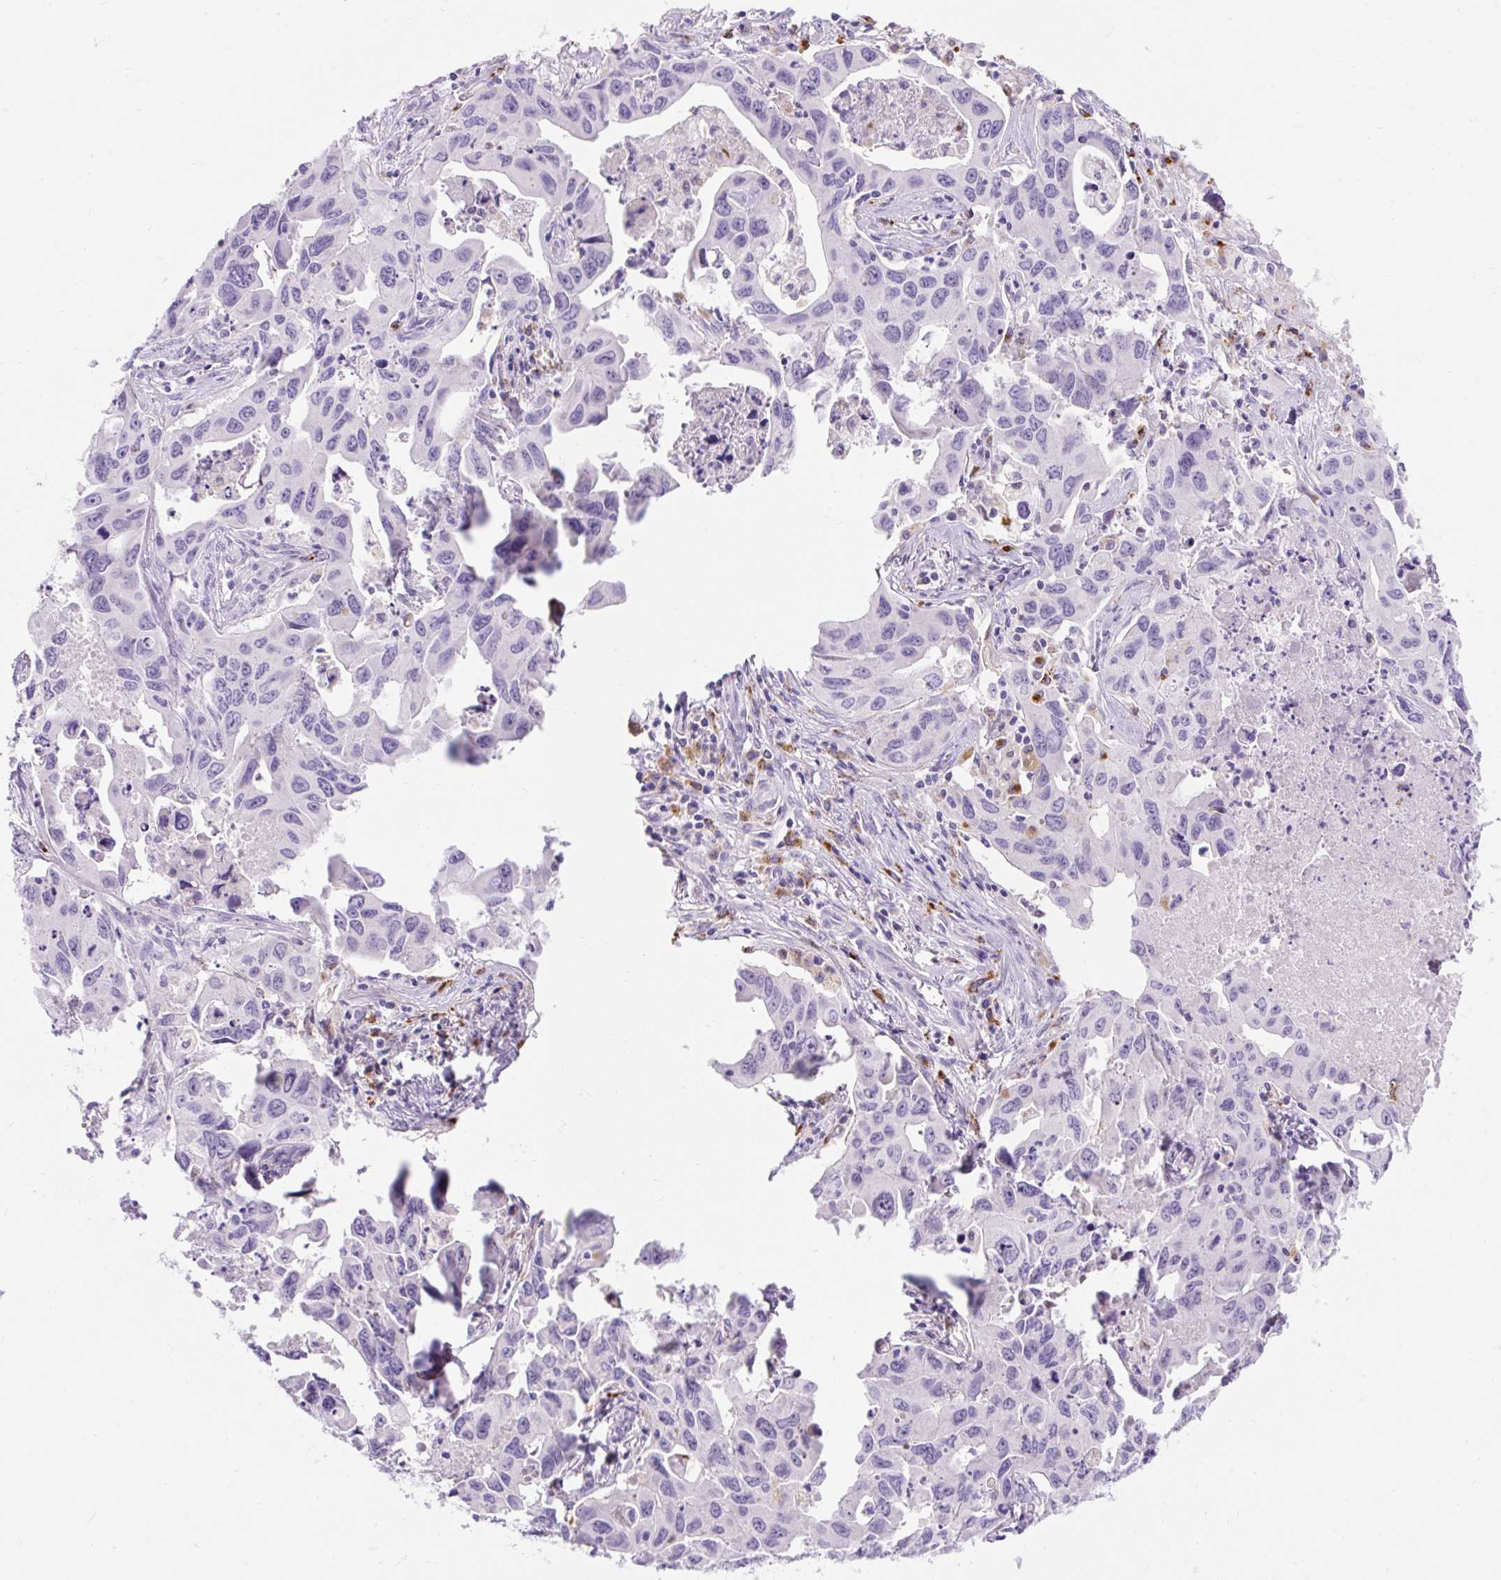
{"staining": {"intensity": "negative", "quantity": "none", "location": "none"}, "tissue": "lung cancer", "cell_type": "Tumor cells", "image_type": "cancer", "snomed": [{"axis": "morphology", "description": "Adenocarcinoma, NOS"}, {"axis": "topography", "description": "Lung"}], "caption": "This is a histopathology image of immunohistochemistry staining of lung adenocarcinoma, which shows no positivity in tumor cells.", "gene": "TMEM150C", "patient": {"sex": "male", "age": 64}}